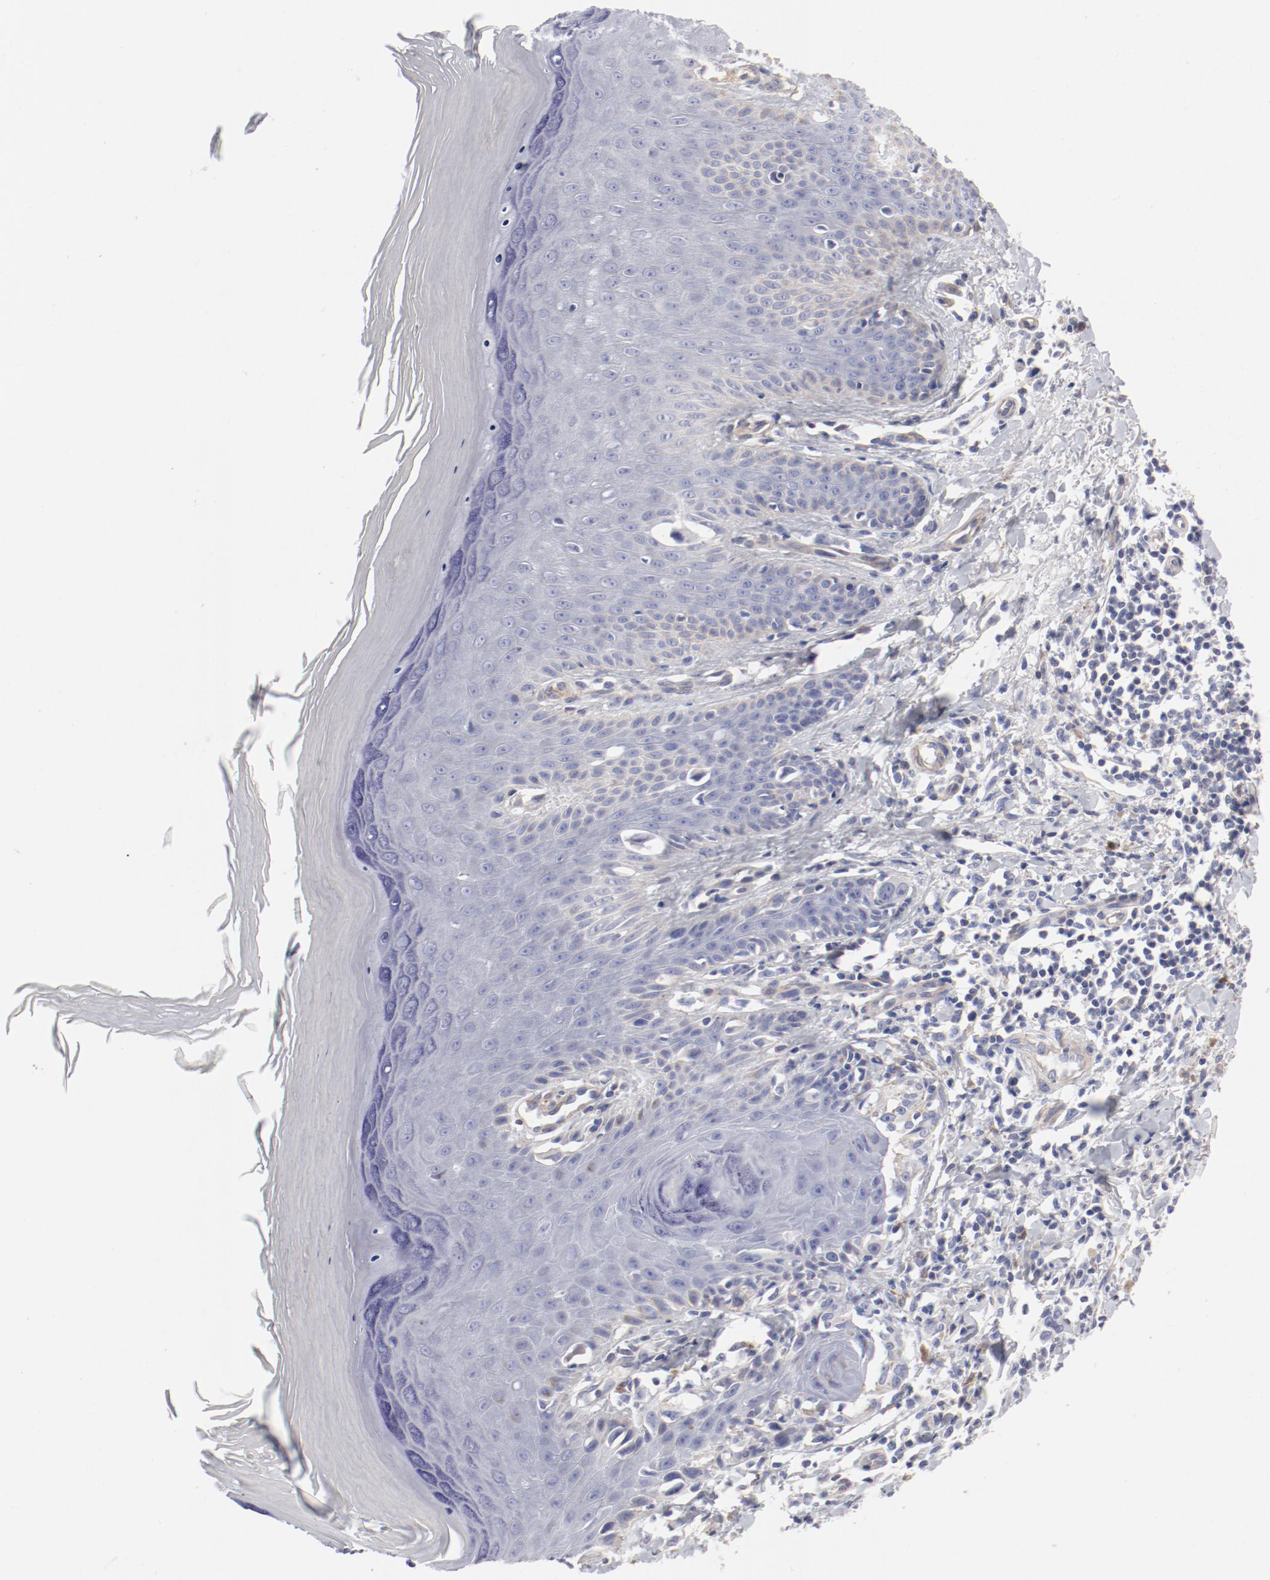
{"staining": {"intensity": "negative", "quantity": "none", "location": "none"}, "tissue": "melanoma", "cell_type": "Tumor cells", "image_type": "cancer", "snomed": [{"axis": "morphology", "description": "Malignant melanoma, NOS"}, {"axis": "topography", "description": "Skin"}], "caption": "A high-resolution histopathology image shows immunohistochemistry staining of malignant melanoma, which shows no significant positivity in tumor cells.", "gene": "LAX1", "patient": {"sex": "female", "age": 77}}